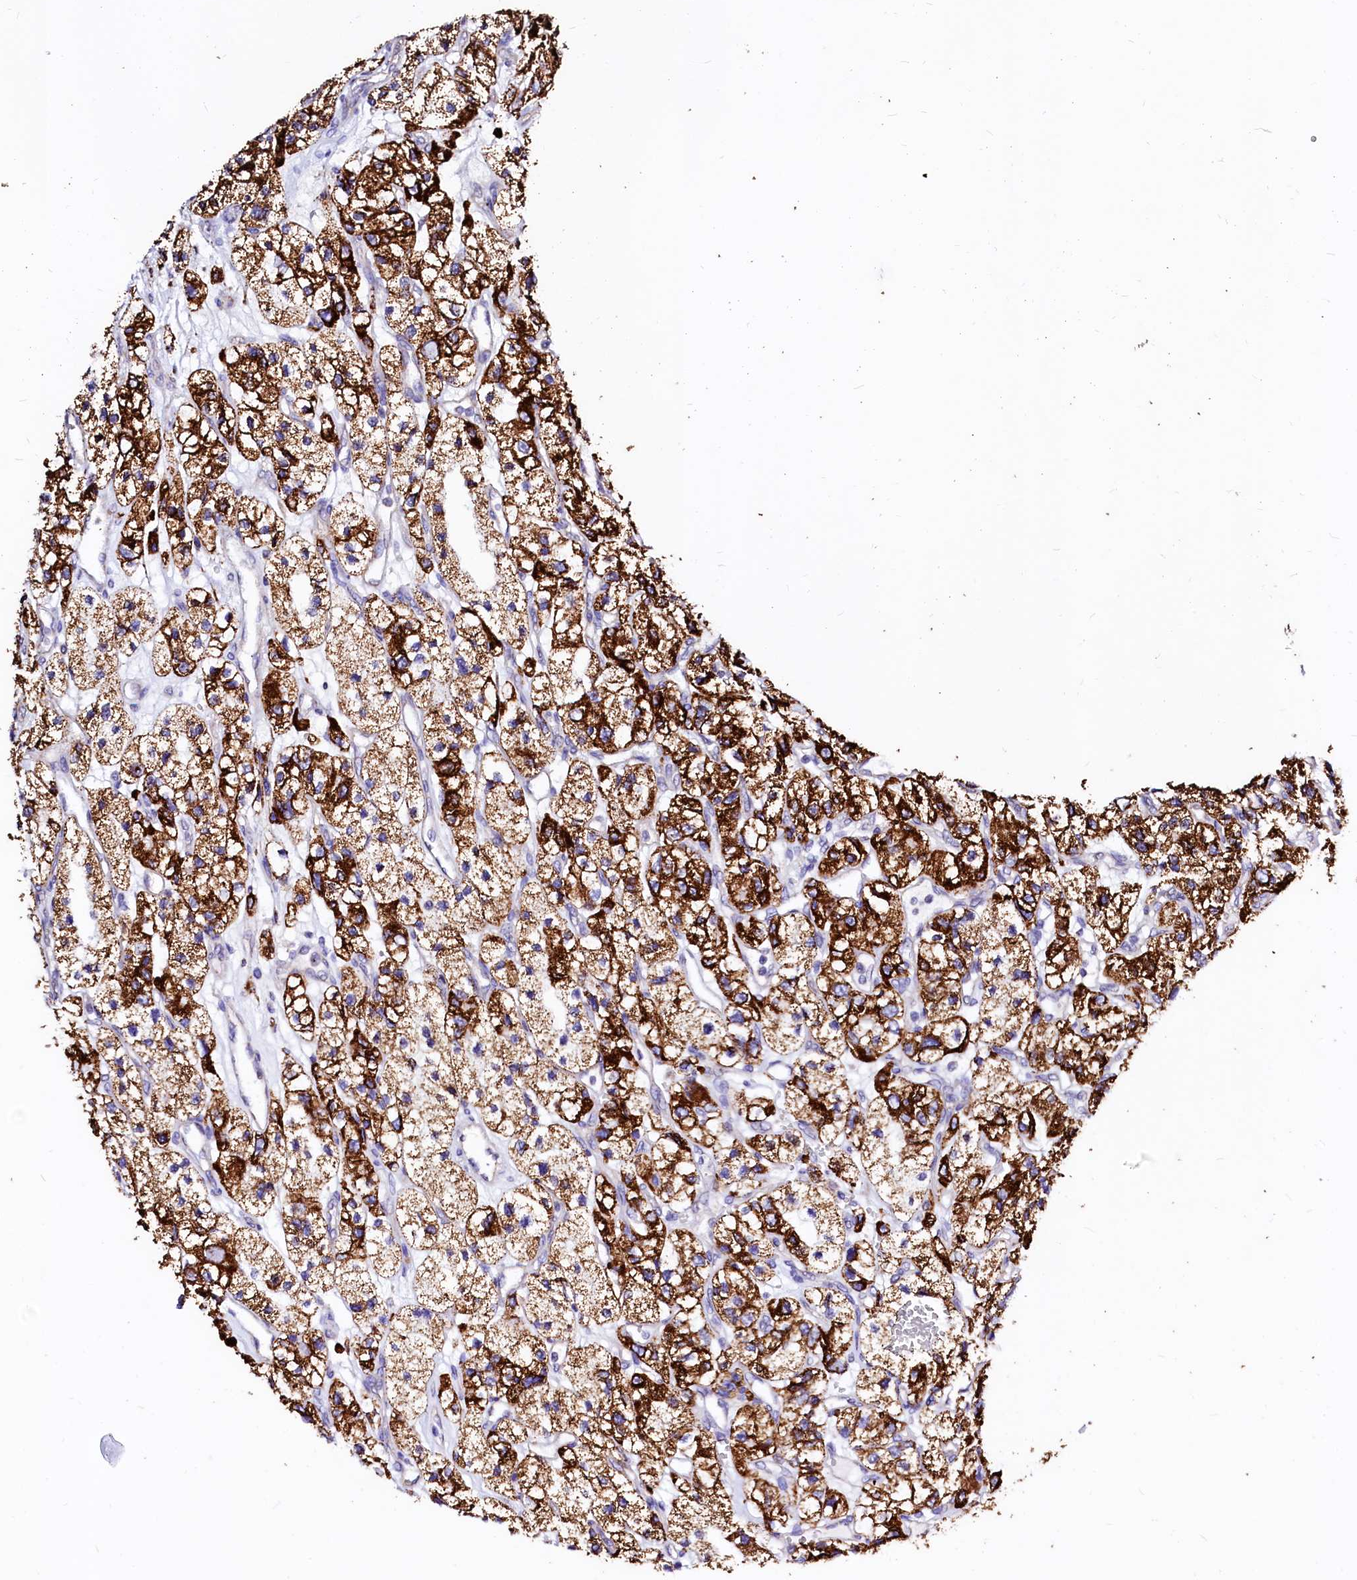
{"staining": {"intensity": "strong", "quantity": ">75%", "location": "cytoplasmic/membranous"}, "tissue": "renal cancer", "cell_type": "Tumor cells", "image_type": "cancer", "snomed": [{"axis": "morphology", "description": "Adenocarcinoma, NOS"}, {"axis": "topography", "description": "Kidney"}], "caption": "Immunohistochemical staining of renal adenocarcinoma exhibits high levels of strong cytoplasmic/membranous protein expression in approximately >75% of tumor cells. The staining was performed using DAB (3,3'-diaminobenzidine), with brown indicating positive protein expression. Nuclei are stained blue with hematoxylin.", "gene": "MAOB", "patient": {"sex": "female", "age": 57}}